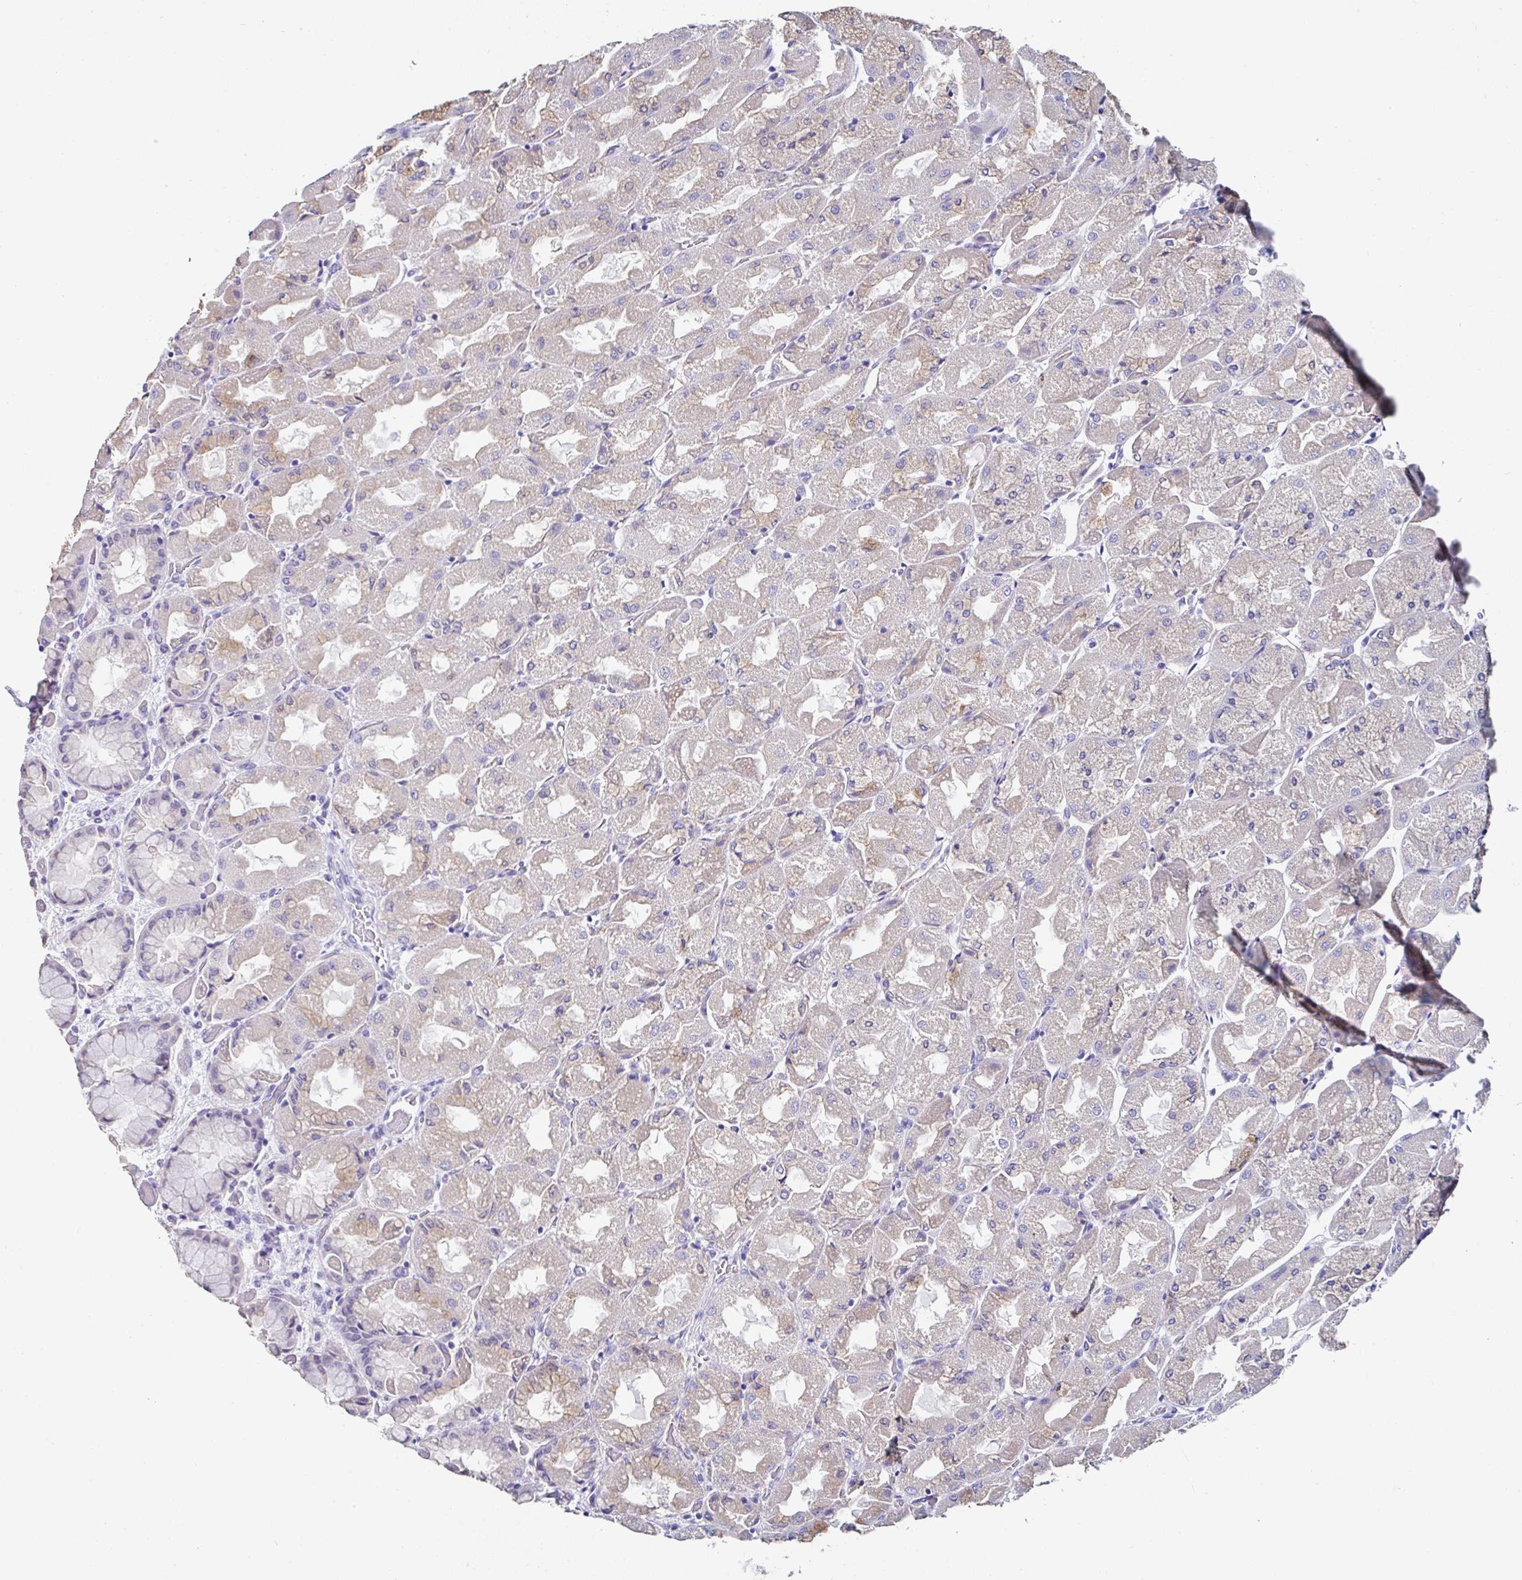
{"staining": {"intensity": "weak", "quantity": "<25%", "location": "cytoplasmic/membranous"}, "tissue": "stomach", "cell_type": "Glandular cells", "image_type": "normal", "snomed": [{"axis": "morphology", "description": "Normal tissue, NOS"}, {"axis": "topography", "description": "Stomach"}], "caption": "This micrograph is of normal stomach stained with IHC to label a protein in brown with the nuclei are counter-stained blue. There is no positivity in glandular cells. (DAB IHC visualized using brightfield microscopy, high magnification).", "gene": "TMPRSS11E", "patient": {"sex": "female", "age": 61}}